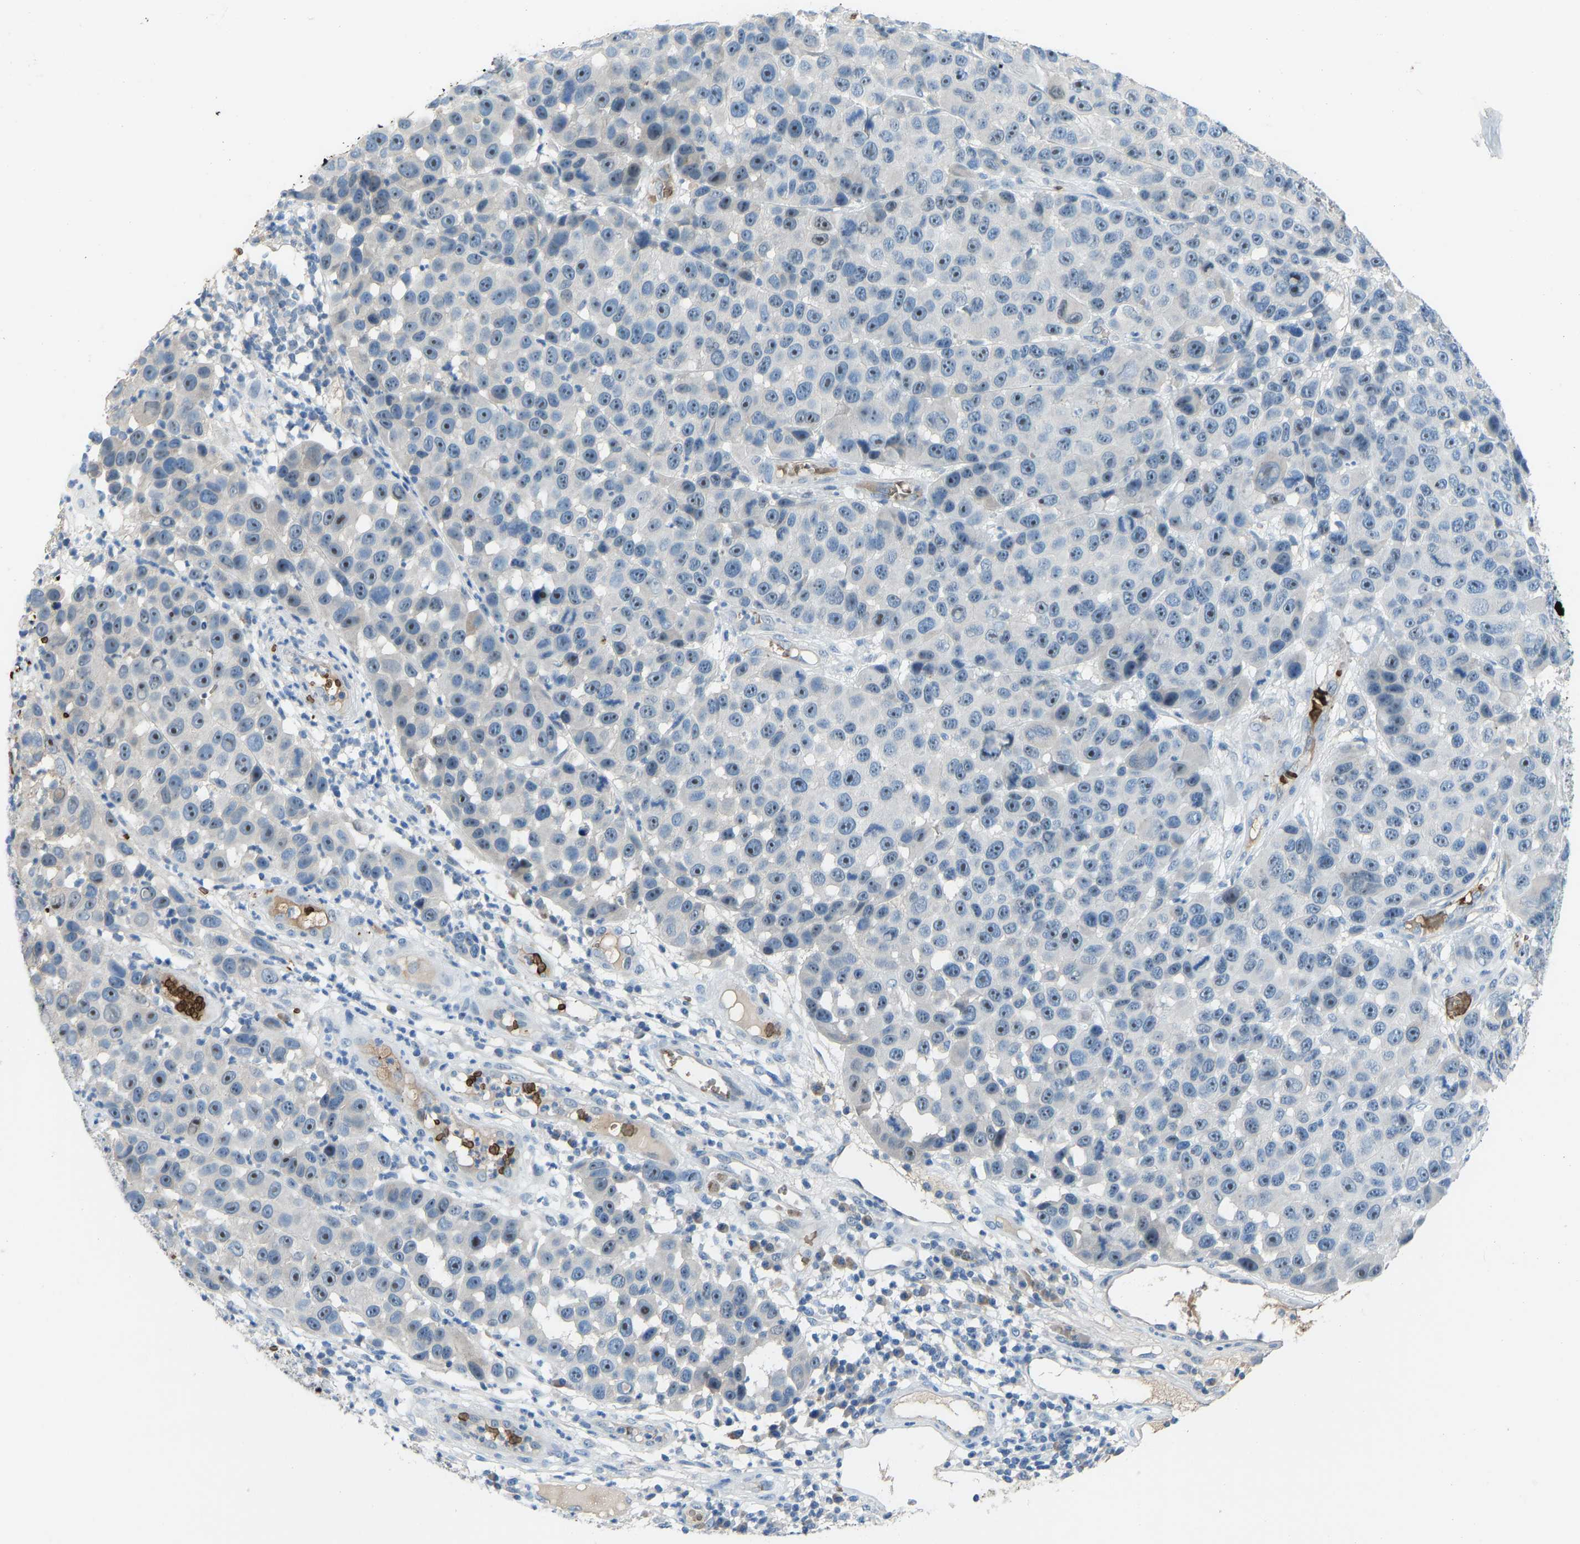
{"staining": {"intensity": "moderate", "quantity": ">75%", "location": "nuclear"}, "tissue": "melanoma", "cell_type": "Tumor cells", "image_type": "cancer", "snomed": [{"axis": "morphology", "description": "Malignant melanoma, NOS"}, {"axis": "topography", "description": "Skin"}], "caption": "High-power microscopy captured an immunohistochemistry photomicrograph of melanoma, revealing moderate nuclear staining in about >75% of tumor cells.", "gene": "PIGS", "patient": {"sex": "male", "age": 53}}